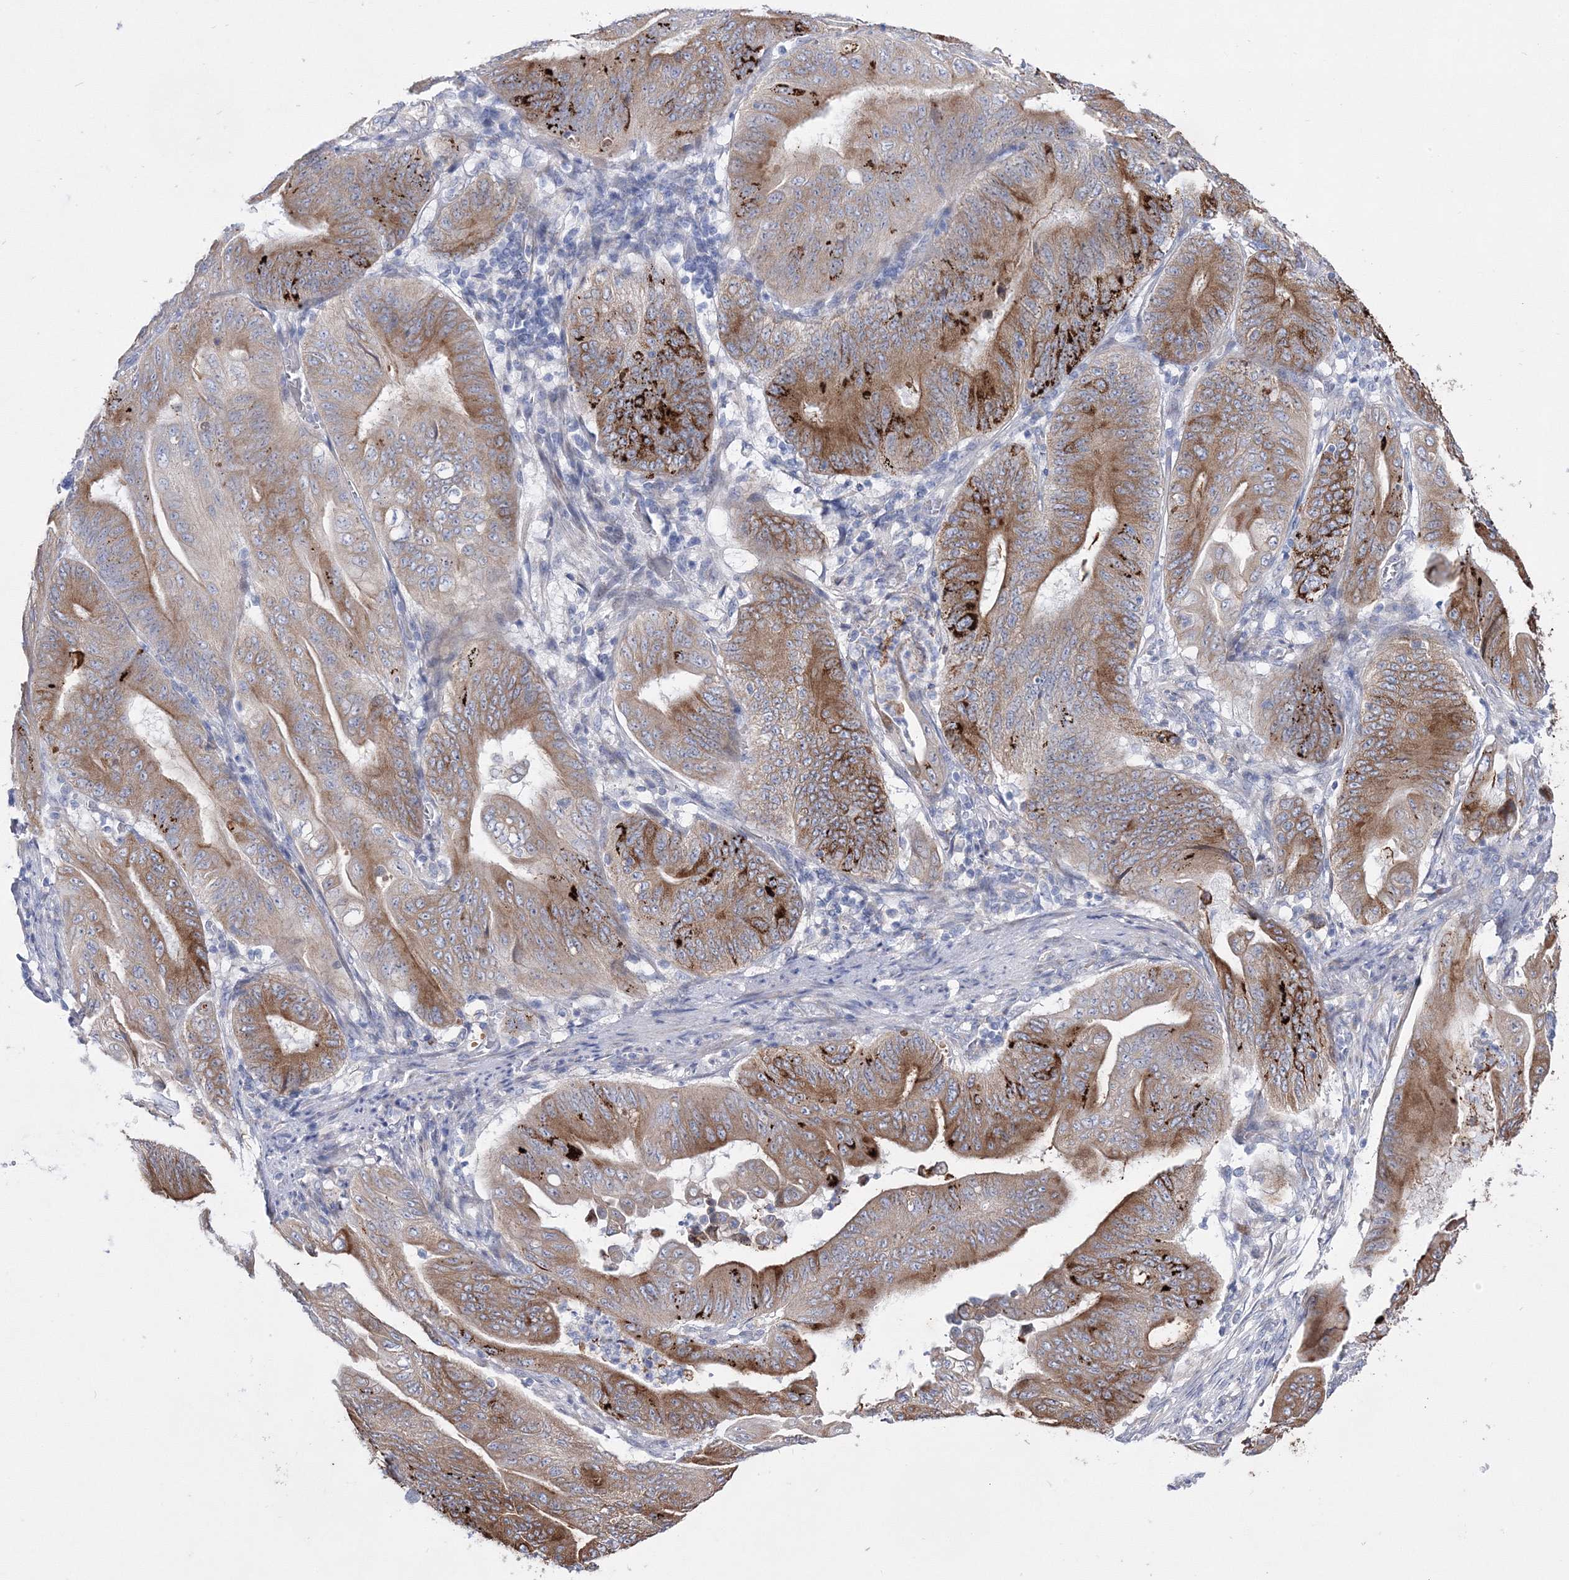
{"staining": {"intensity": "strong", "quantity": ">75%", "location": "cytoplasmic/membranous"}, "tissue": "stomach cancer", "cell_type": "Tumor cells", "image_type": "cancer", "snomed": [{"axis": "morphology", "description": "Adenocarcinoma, NOS"}, {"axis": "topography", "description": "Stomach"}], "caption": "Immunohistochemical staining of human stomach adenocarcinoma reveals high levels of strong cytoplasmic/membranous protein positivity in approximately >75% of tumor cells.", "gene": "ARHGAP32", "patient": {"sex": "female", "age": 73}}